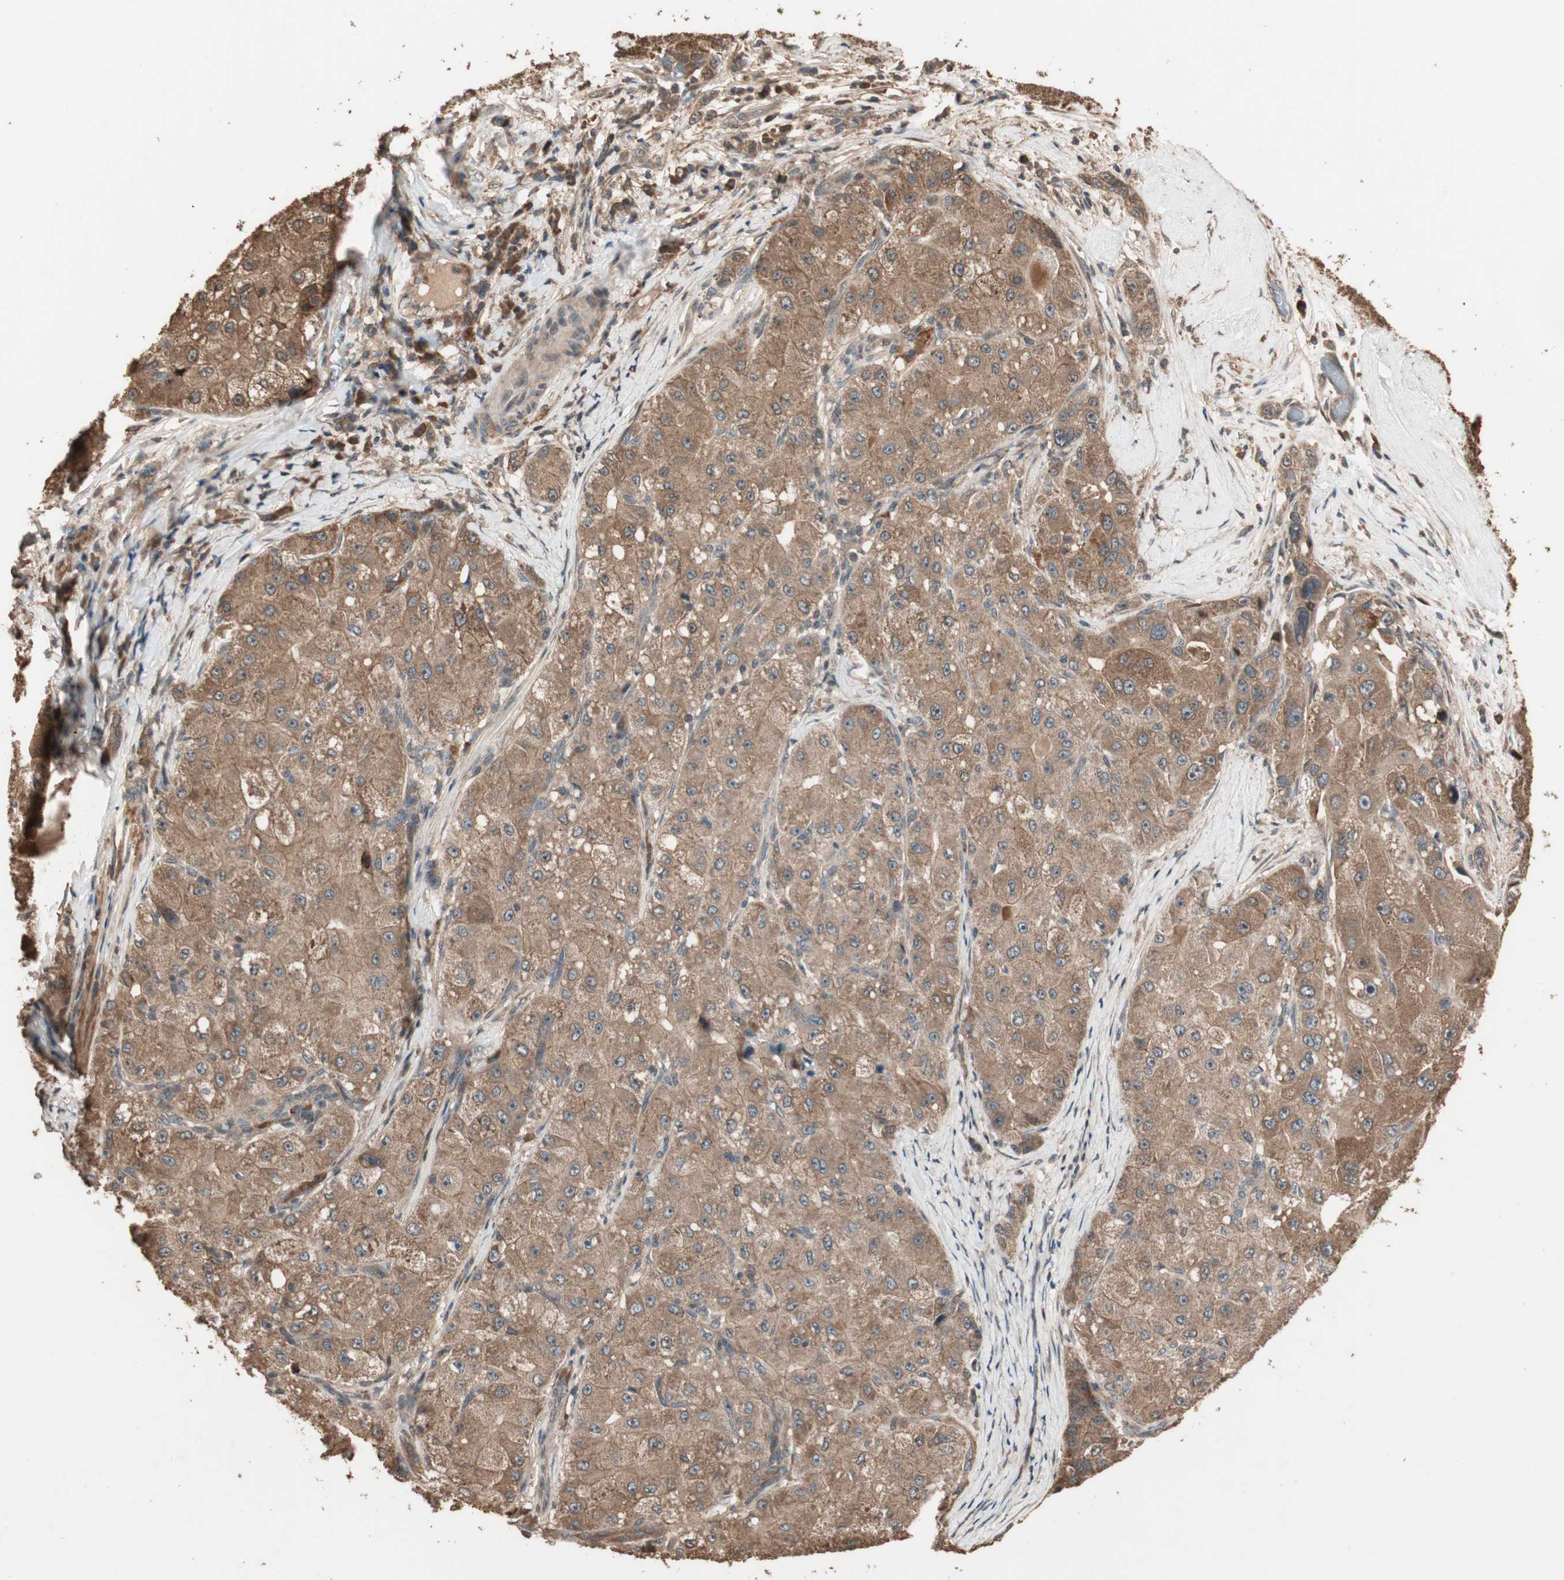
{"staining": {"intensity": "moderate", "quantity": ">75%", "location": "cytoplasmic/membranous"}, "tissue": "liver cancer", "cell_type": "Tumor cells", "image_type": "cancer", "snomed": [{"axis": "morphology", "description": "Carcinoma, Hepatocellular, NOS"}, {"axis": "topography", "description": "Liver"}], "caption": "A medium amount of moderate cytoplasmic/membranous positivity is seen in about >75% of tumor cells in hepatocellular carcinoma (liver) tissue.", "gene": "USP20", "patient": {"sex": "male", "age": 80}}